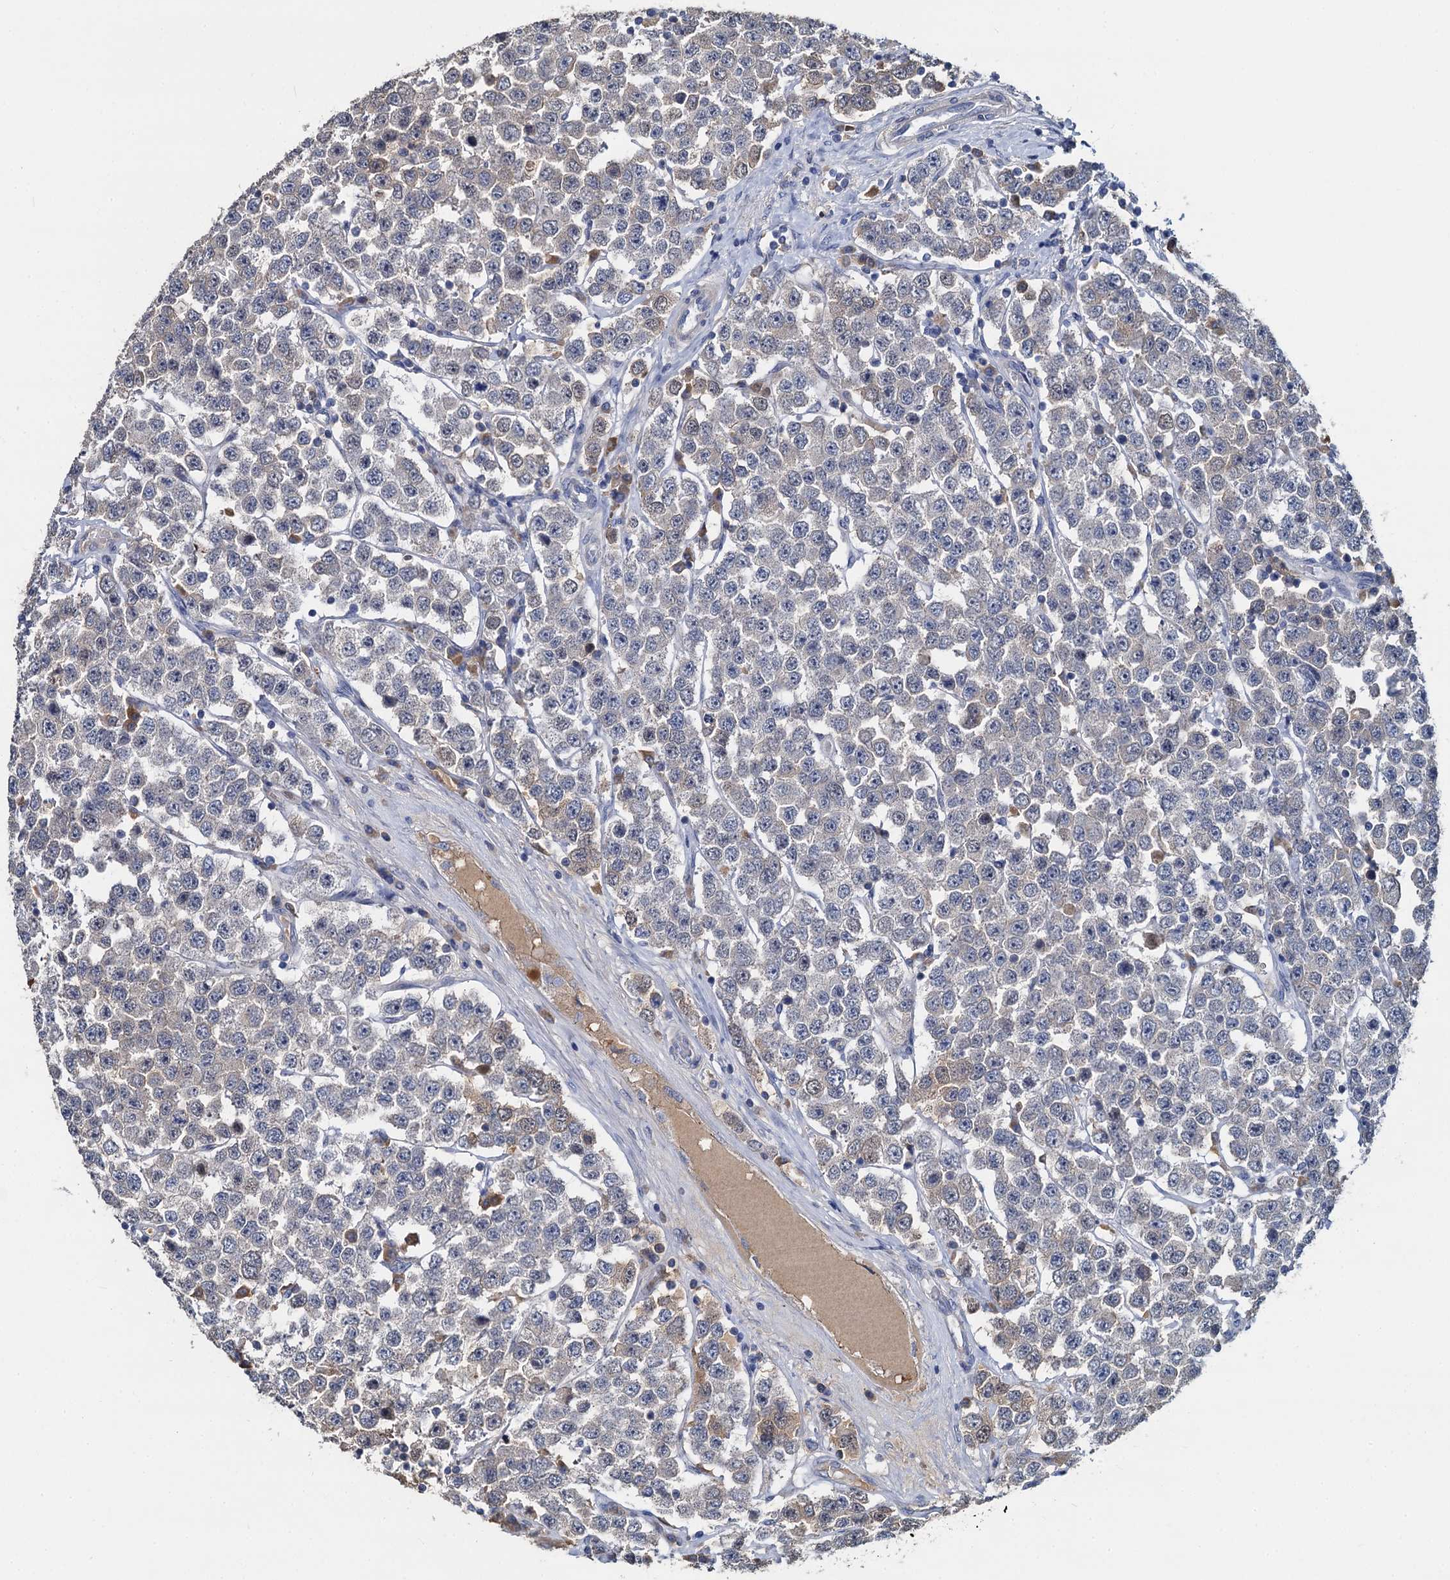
{"staining": {"intensity": "negative", "quantity": "none", "location": "none"}, "tissue": "testis cancer", "cell_type": "Tumor cells", "image_type": "cancer", "snomed": [{"axis": "morphology", "description": "Seminoma, NOS"}, {"axis": "topography", "description": "Testis"}], "caption": "Immunohistochemical staining of testis cancer displays no significant staining in tumor cells. The staining is performed using DAB brown chromogen with nuclei counter-stained in using hematoxylin.", "gene": "CCDC184", "patient": {"sex": "male", "age": 28}}